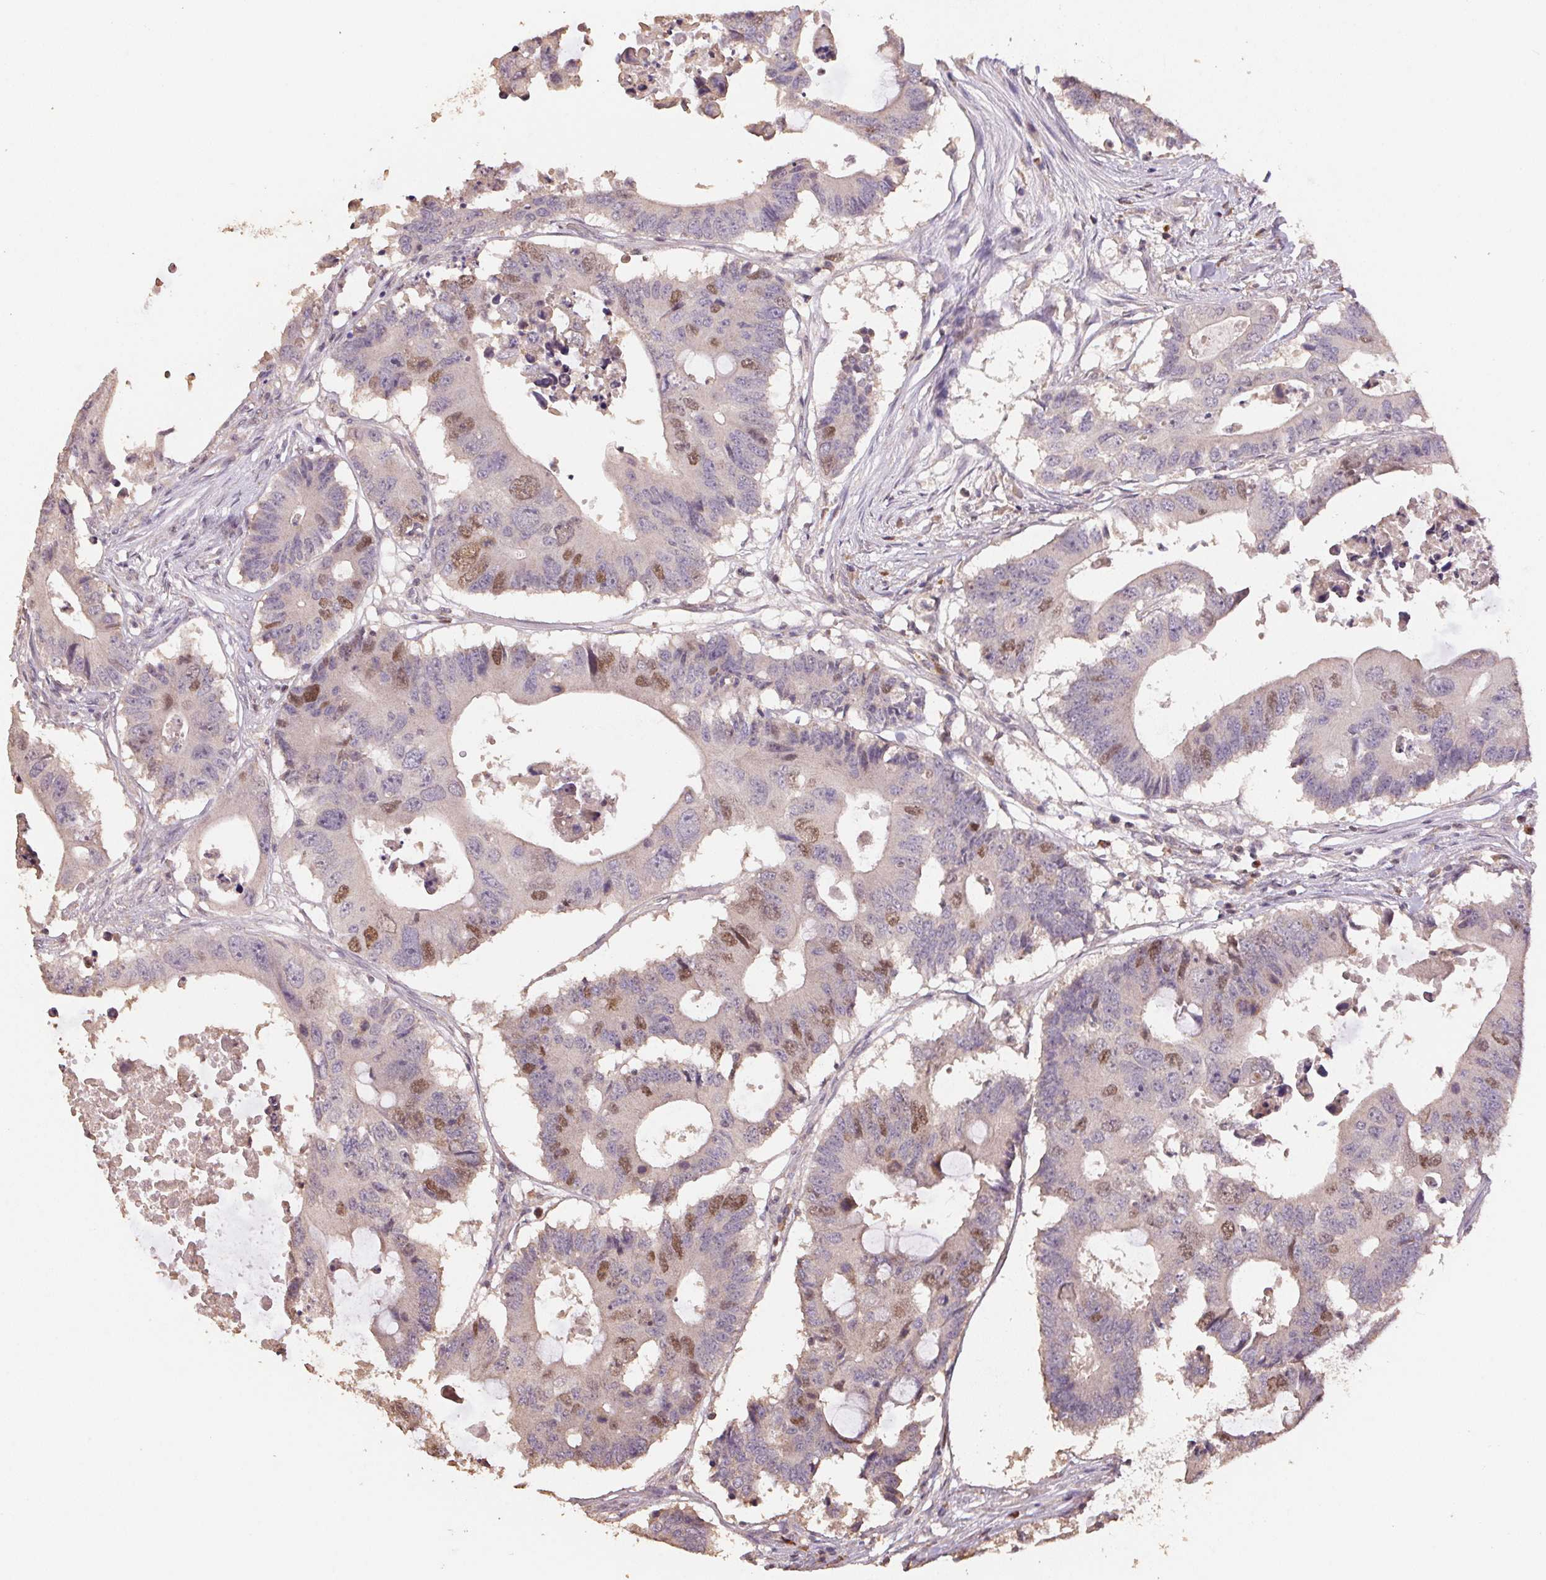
{"staining": {"intensity": "moderate", "quantity": "<25%", "location": "nuclear"}, "tissue": "colorectal cancer", "cell_type": "Tumor cells", "image_type": "cancer", "snomed": [{"axis": "morphology", "description": "Adenocarcinoma, NOS"}, {"axis": "topography", "description": "Colon"}], "caption": "Colorectal cancer (adenocarcinoma) stained with immunohistochemistry (IHC) reveals moderate nuclear expression in about <25% of tumor cells. Nuclei are stained in blue.", "gene": "CENPF", "patient": {"sex": "male", "age": 71}}